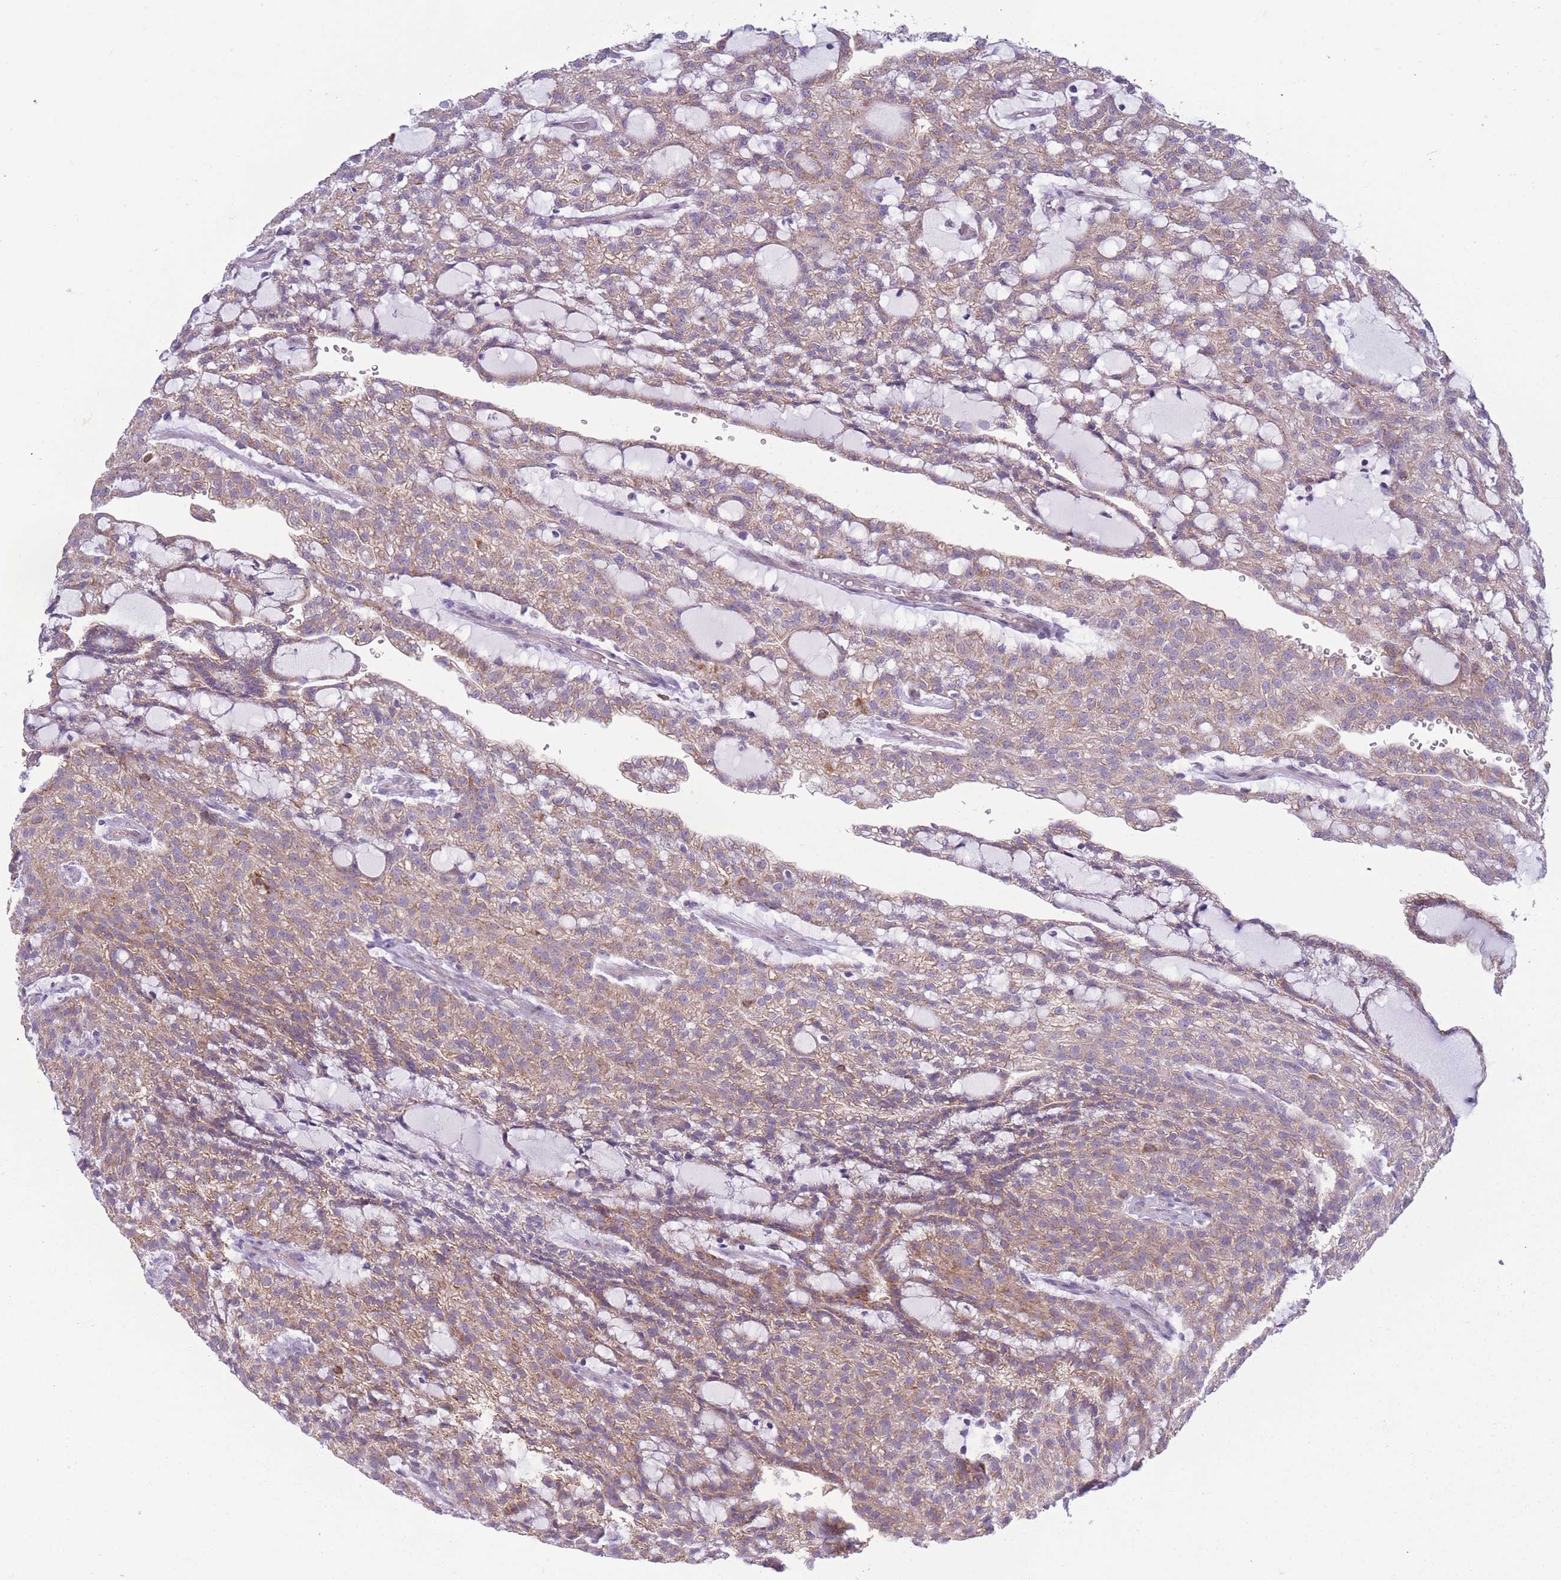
{"staining": {"intensity": "weak", "quantity": ">75%", "location": "cytoplasmic/membranous"}, "tissue": "renal cancer", "cell_type": "Tumor cells", "image_type": "cancer", "snomed": [{"axis": "morphology", "description": "Adenocarcinoma, NOS"}, {"axis": "topography", "description": "Kidney"}], "caption": "Tumor cells exhibit low levels of weak cytoplasmic/membranous expression in about >75% of cells in human renal adenocarcinoma.", "gene": "PDHA1", "patient": {"sex": "male", "age": 63}}